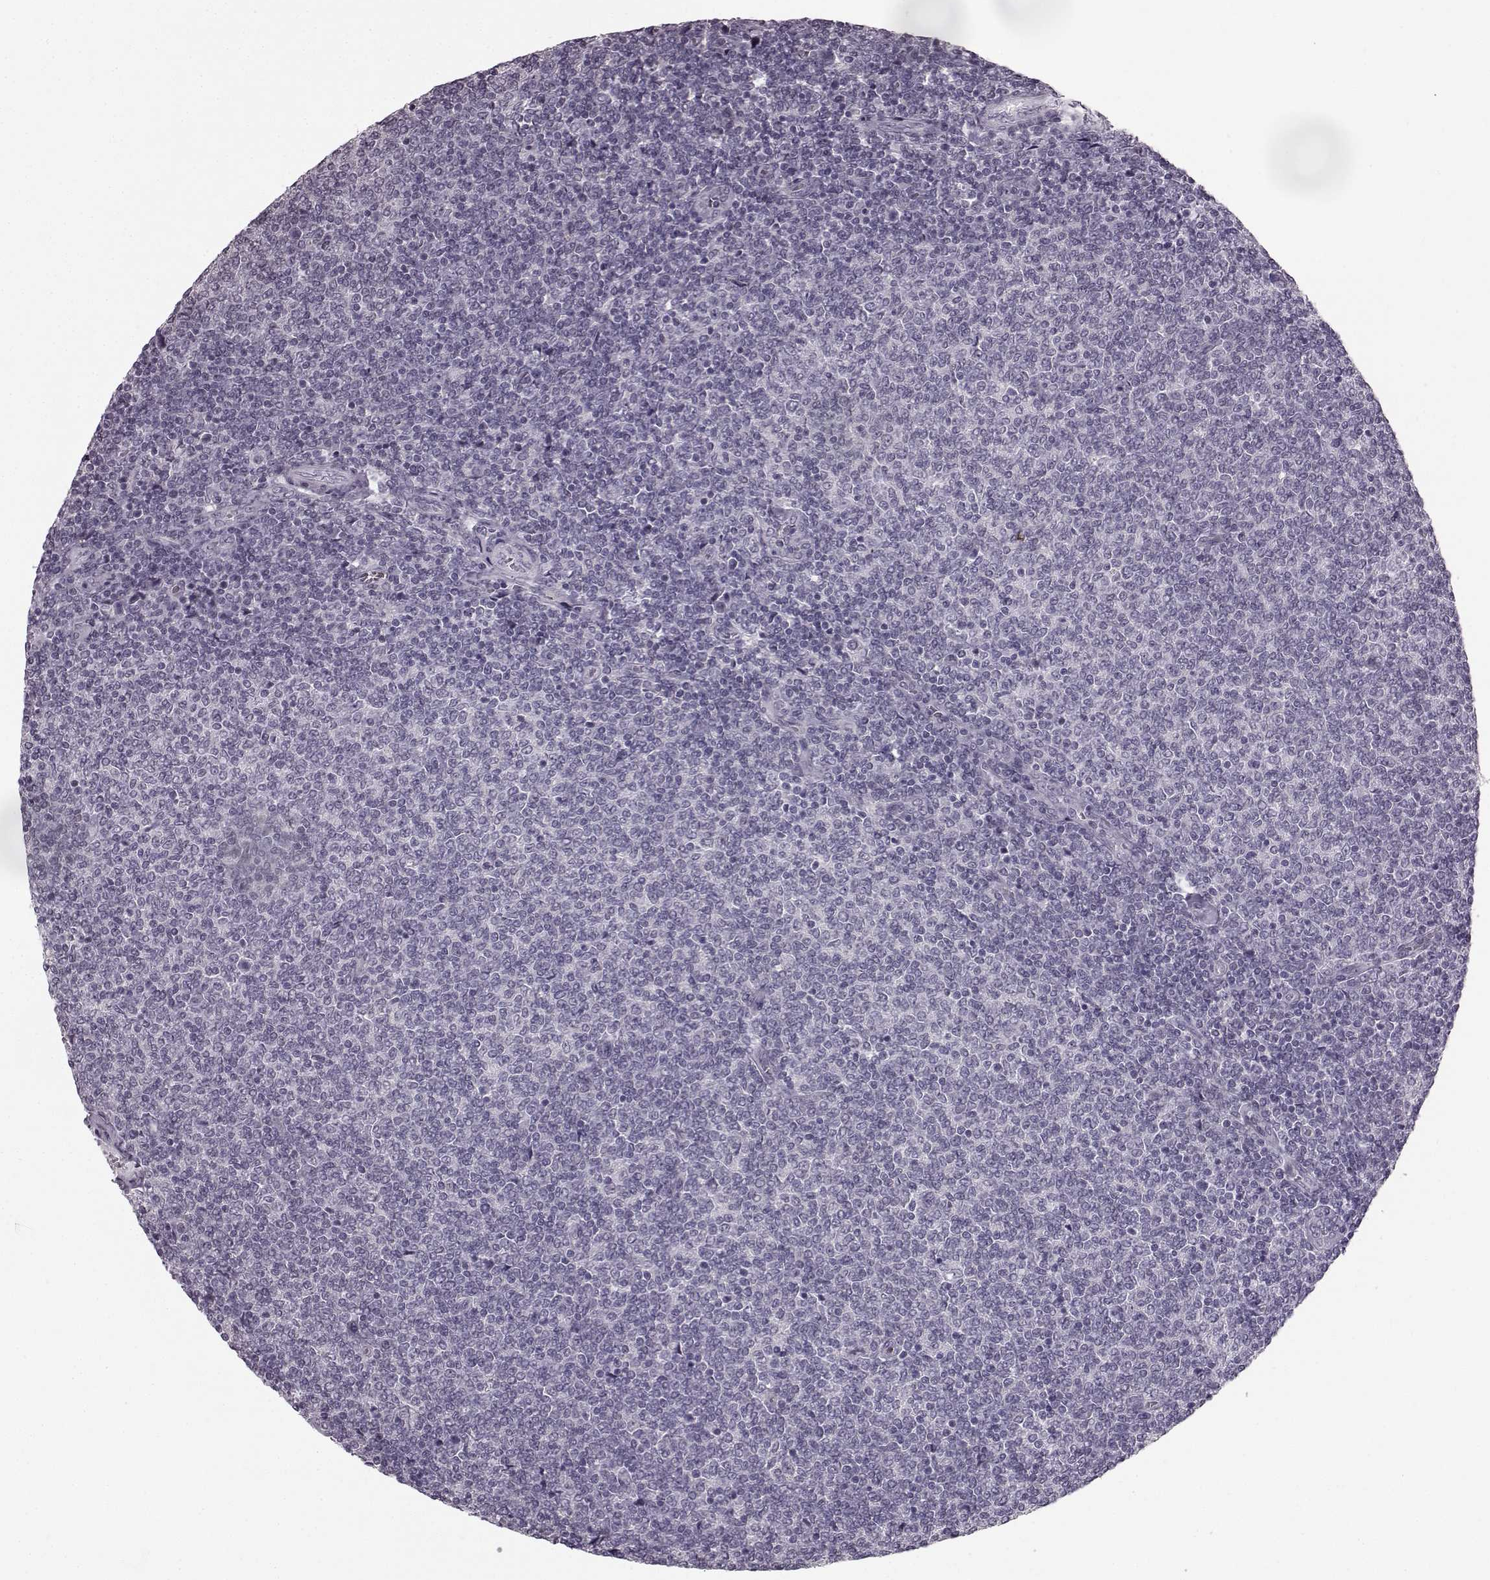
{"staining": {"intensity": "negative", "quantity": "none", "location": "none"}, "tissue": "lymphoma", "cell_type": "Tumor cells", "image_type": "cancer", "snomed": [{"axis": "morphology", "description": "Malignant lymphoma, non-Hodgkin's type, Low grade"}, {"axis": "topography", "description": "Lymph node"}], "caption": "Tumor cells show no significant protein positivity in low-grade malignant lymphoma, non-Hodgkin's type.", "gene": "SEMG2", "patient": {"sex": "male", "age": 52}}